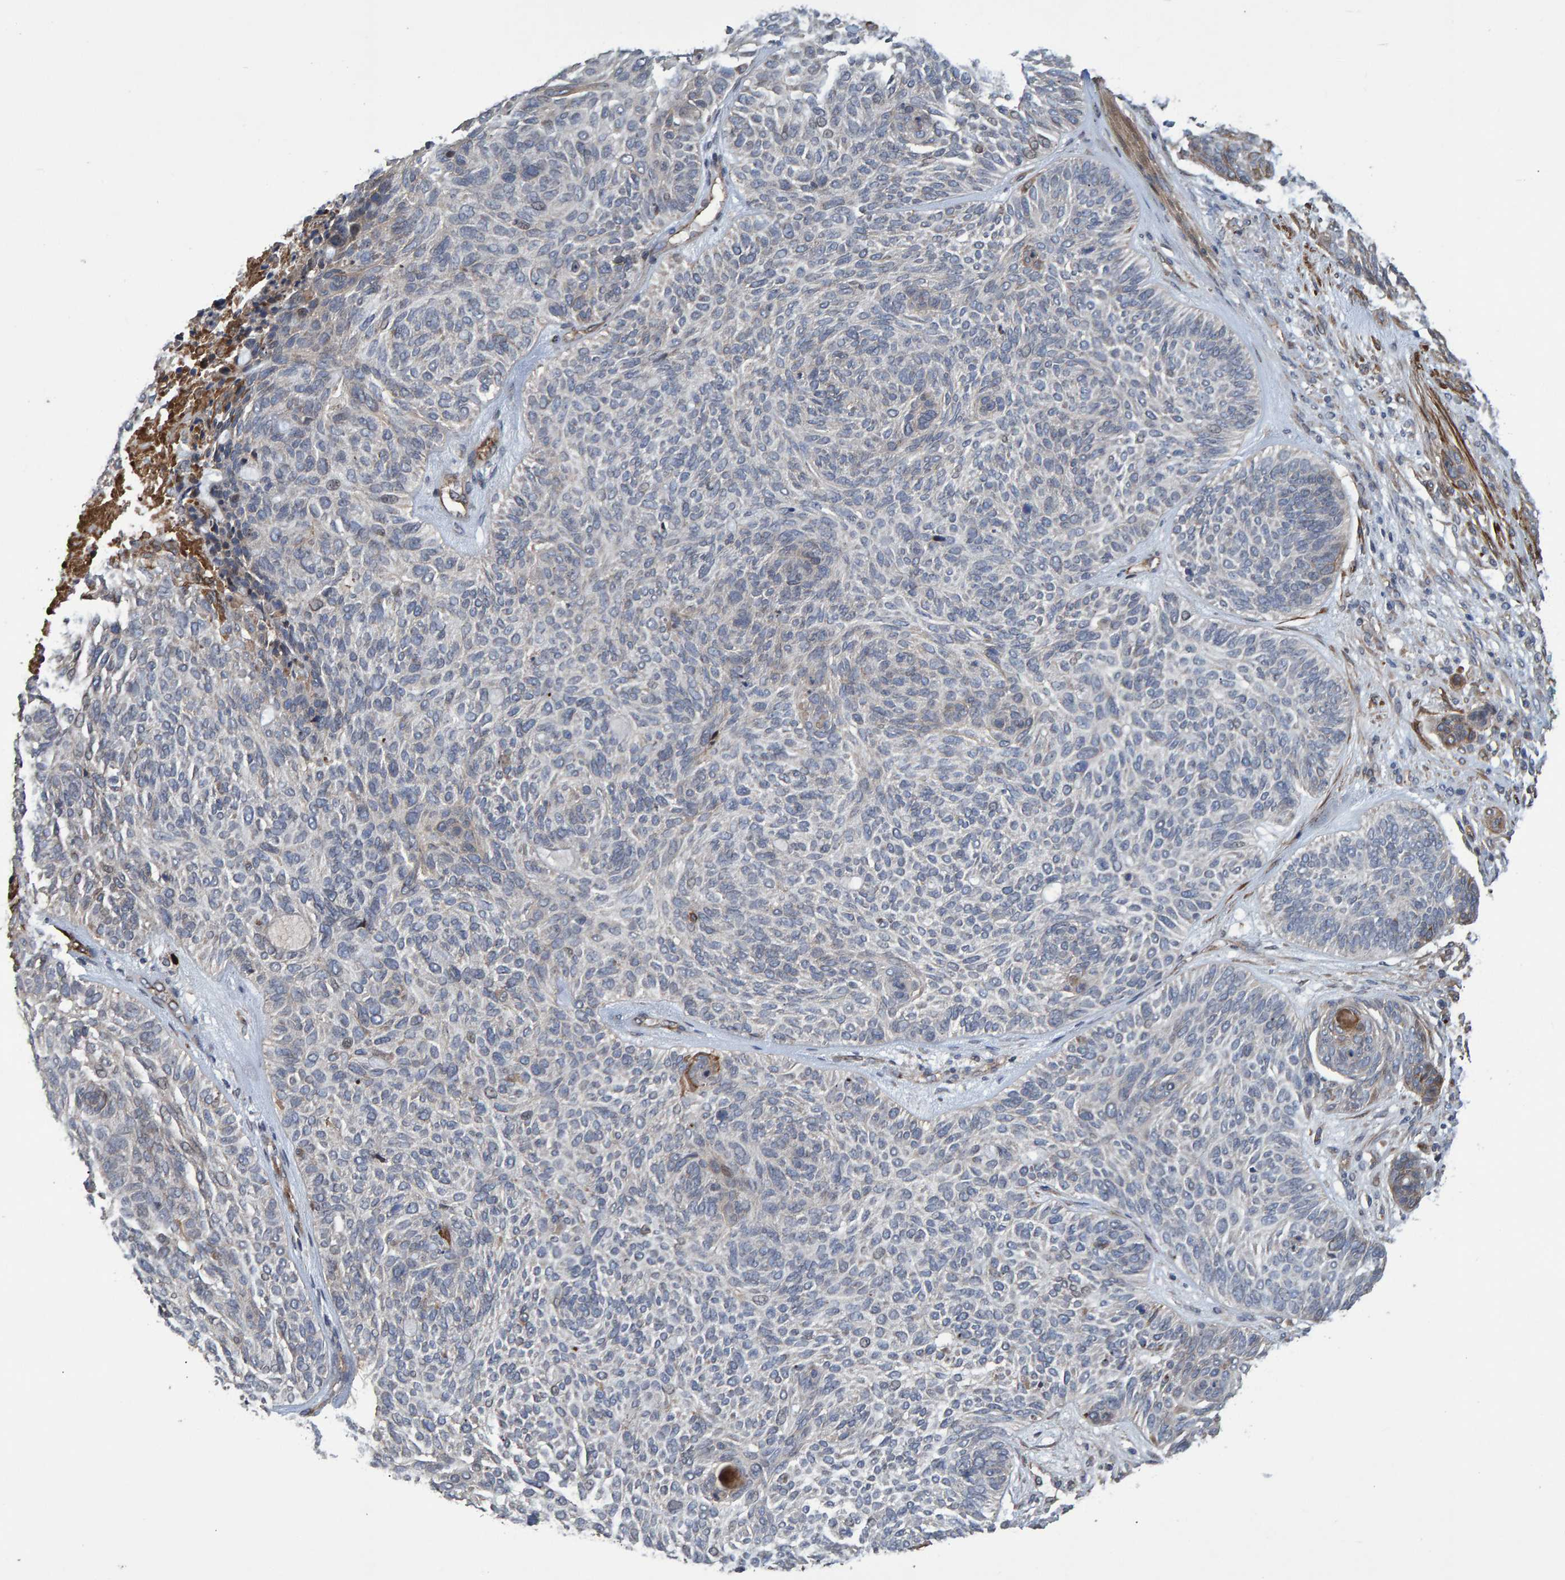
{"staining": {"intensity": "negative", "quantity": "none", "location": "none"}, "tissue": "skin cancer", "cell_type": "Tumor cells", "image_type": "cancer", "snomed": [{"axis": "morphology", "description": "Basal cell carcinoma"}, {"axis": "topography", "description": "Skin"}], "caption": "Skin cancer was stained to show a protein in brown. There is no significant staining in tumor cells.", "gene": "SLIT2", "patient": {"sex": "male", "age": 55}}